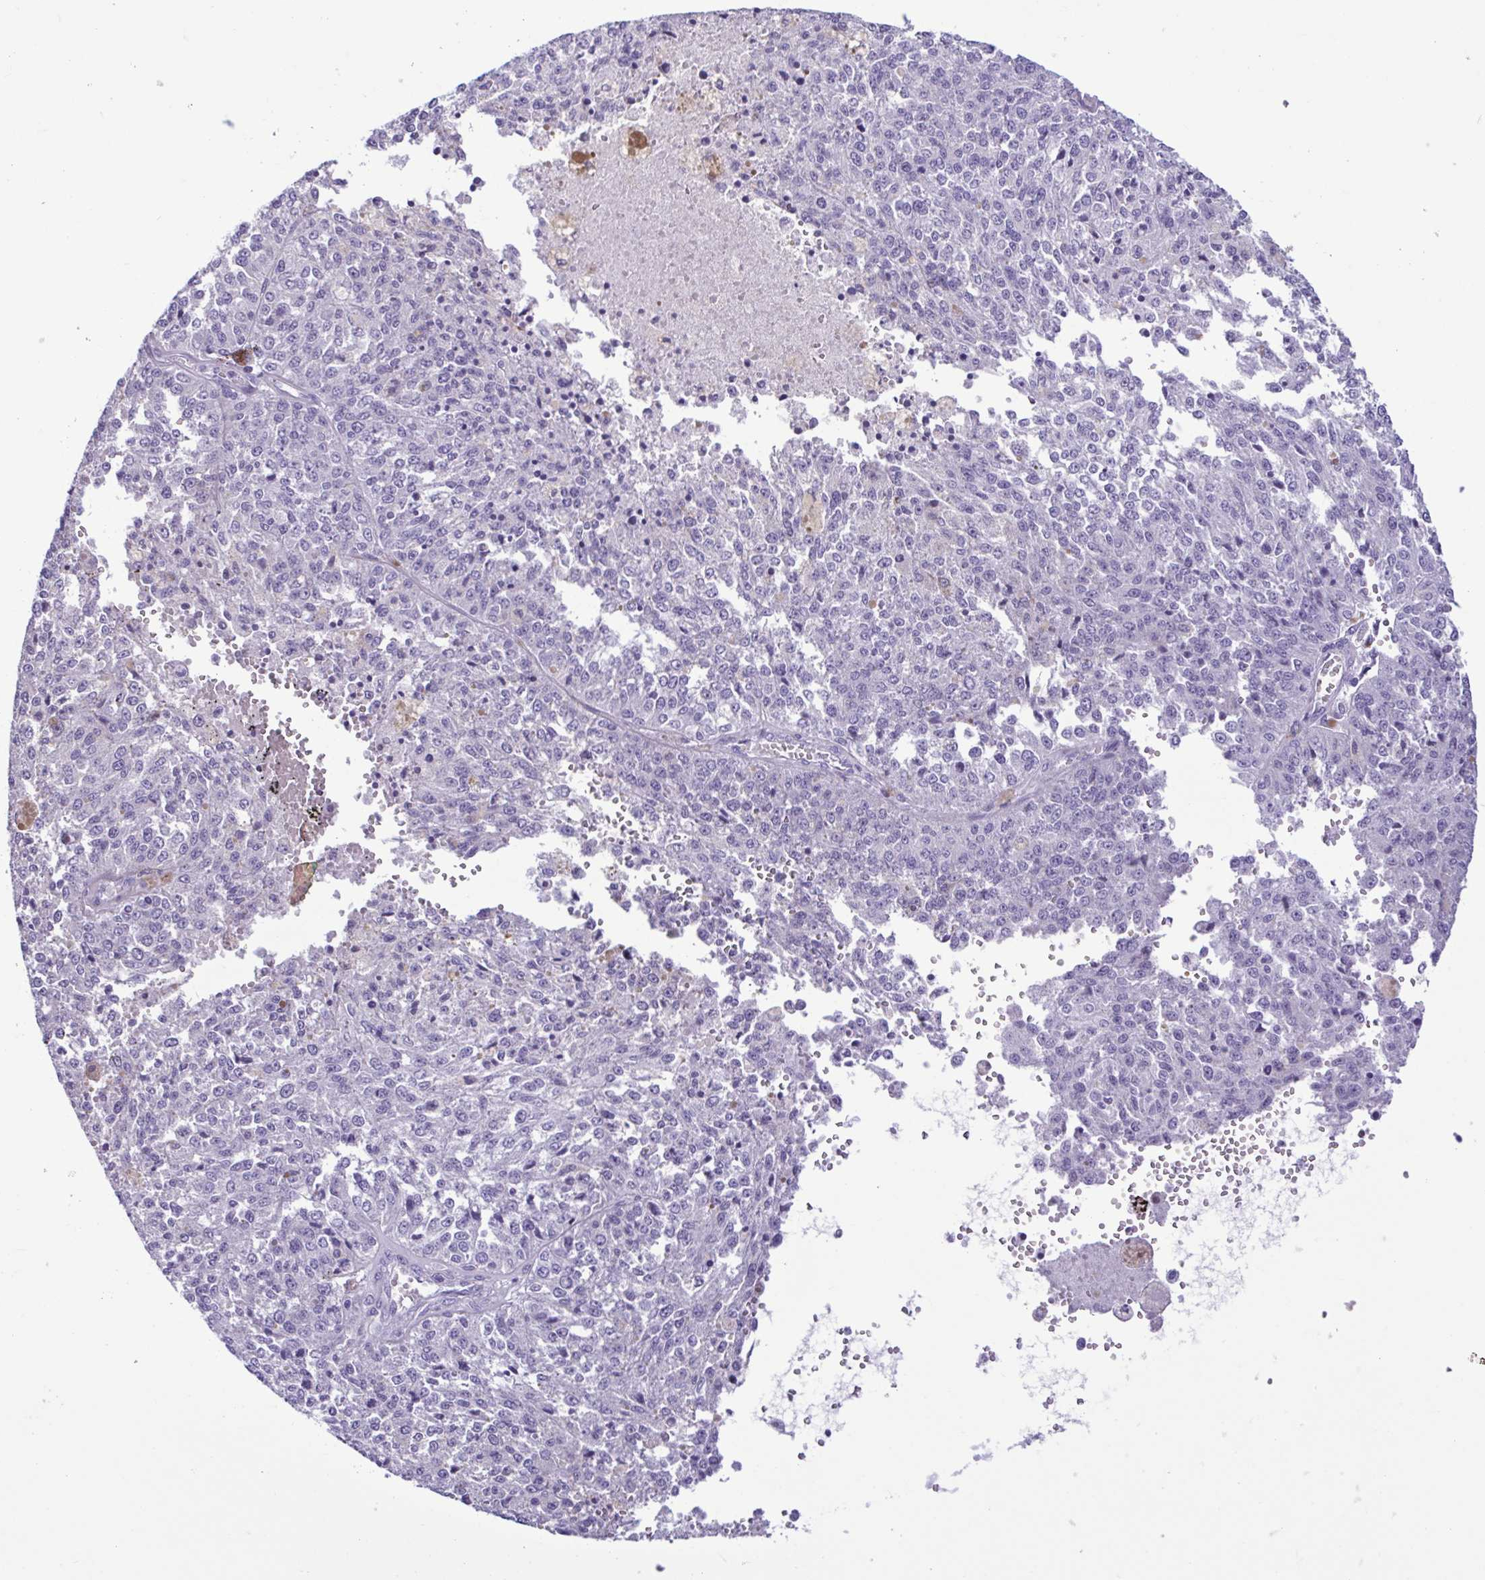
{"staining": {"intensity": "negative", "quantity": "none", "location": "none"}, "tissue": "melanoma", "cell_type": "Tumor cells", "image_type": "cancer", "snomed": [{"axis": "morphology", "description": "Malignant melanoma, Metastatic site"}, {"axis": "topography", "description": "Lymph node"}], "caption": "Malignant melanoma (metastatic site) stained for a protein using immunohistochemistry (IHC) reveals no expression tumor cells.", "gene": "CBY2", "patient": {"sex": "female", "age": 64}}